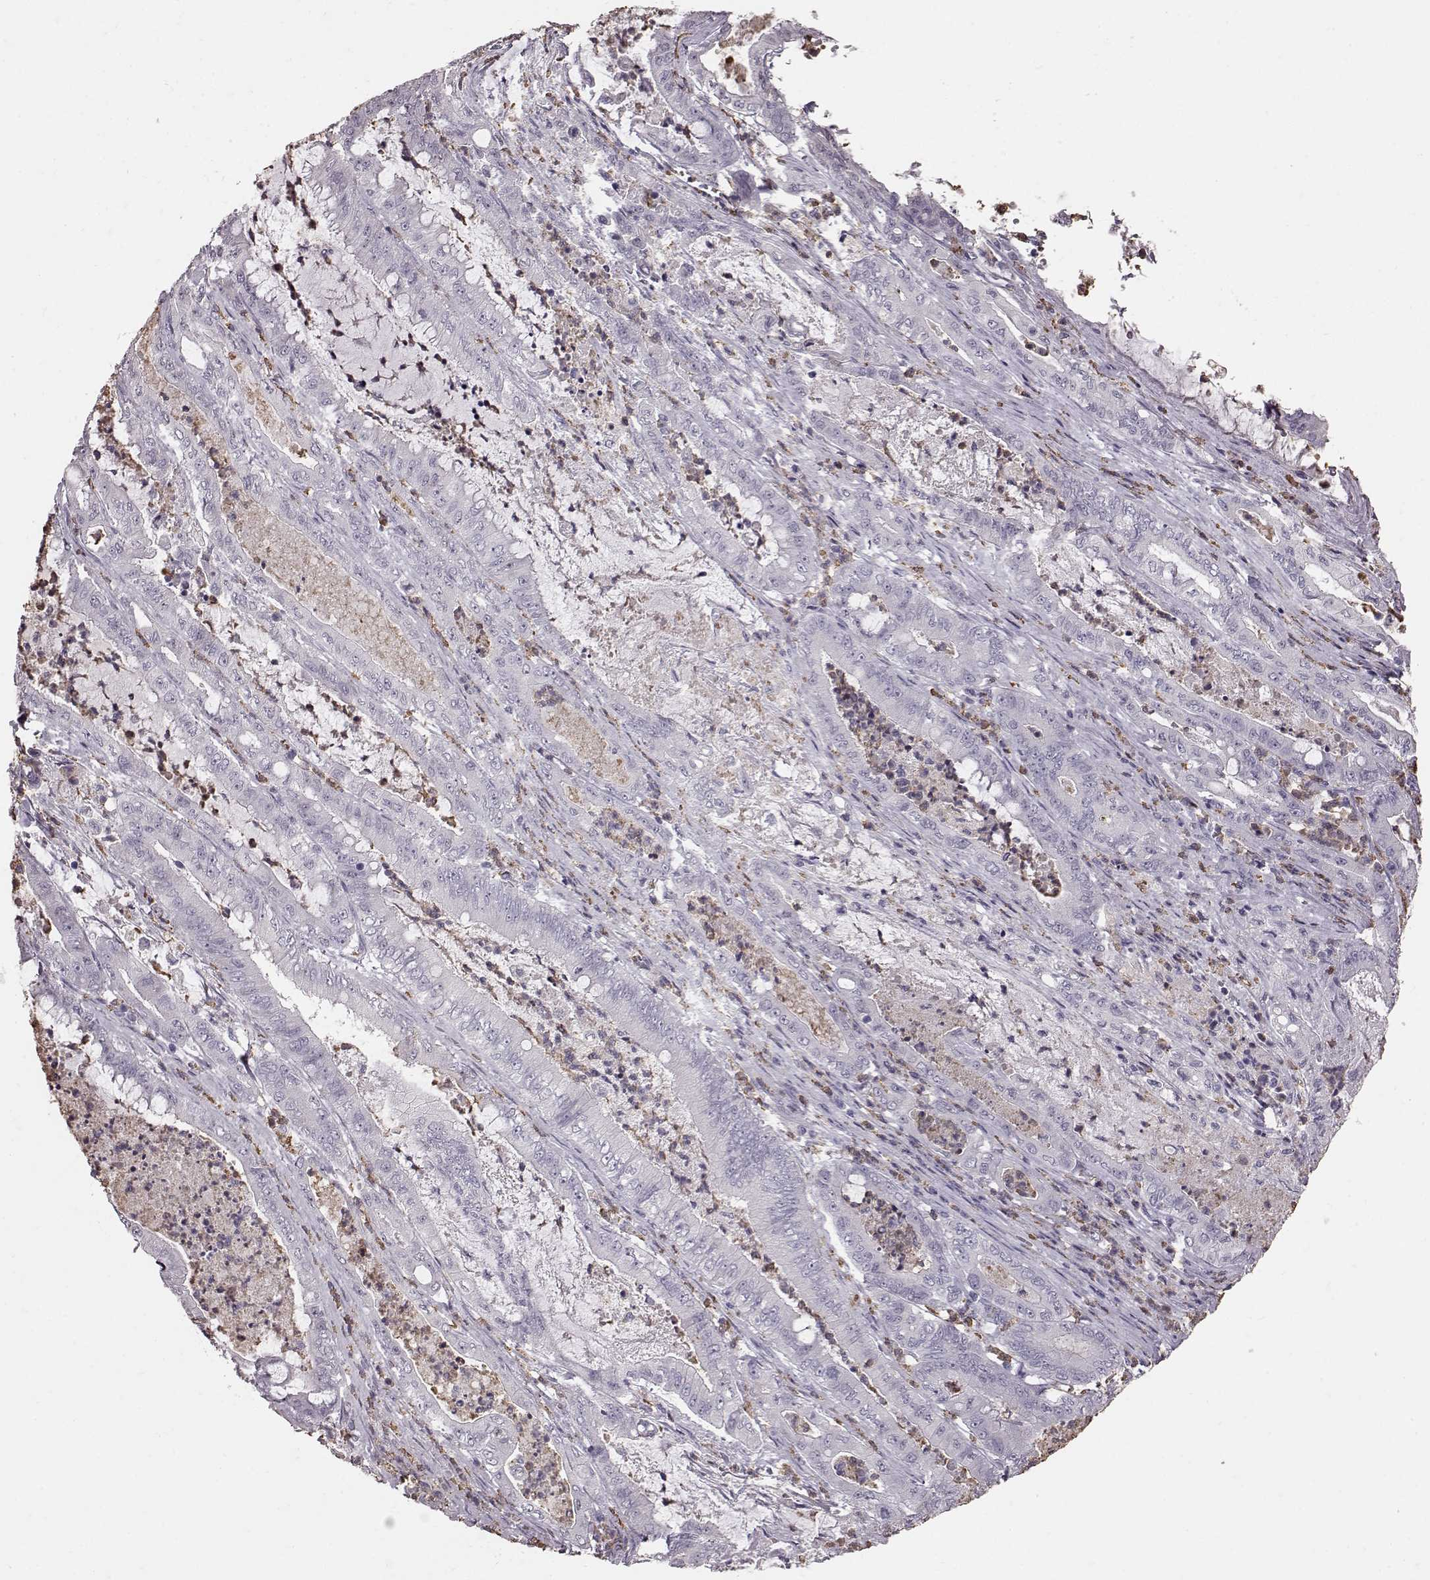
{"staining": {"intensity": "negative", "quantity": "none", "location": "none"}, "tissue": "pancreatic cancer", "cell_type": "Tumor cells", "image_type": "cancer", "snomed": [{"axis": "morphology", "description": "Adenocarcinoma, NOS"}, {"axis": "topography", "description": "Pancreas"}], "caption": "IHC photomicrograph of human pancreatic cancer stained for a protein (brown), which displays no expression in tumor cells.", "gene": "FUT4", "patient": {"sex": "male", "age": 71}}